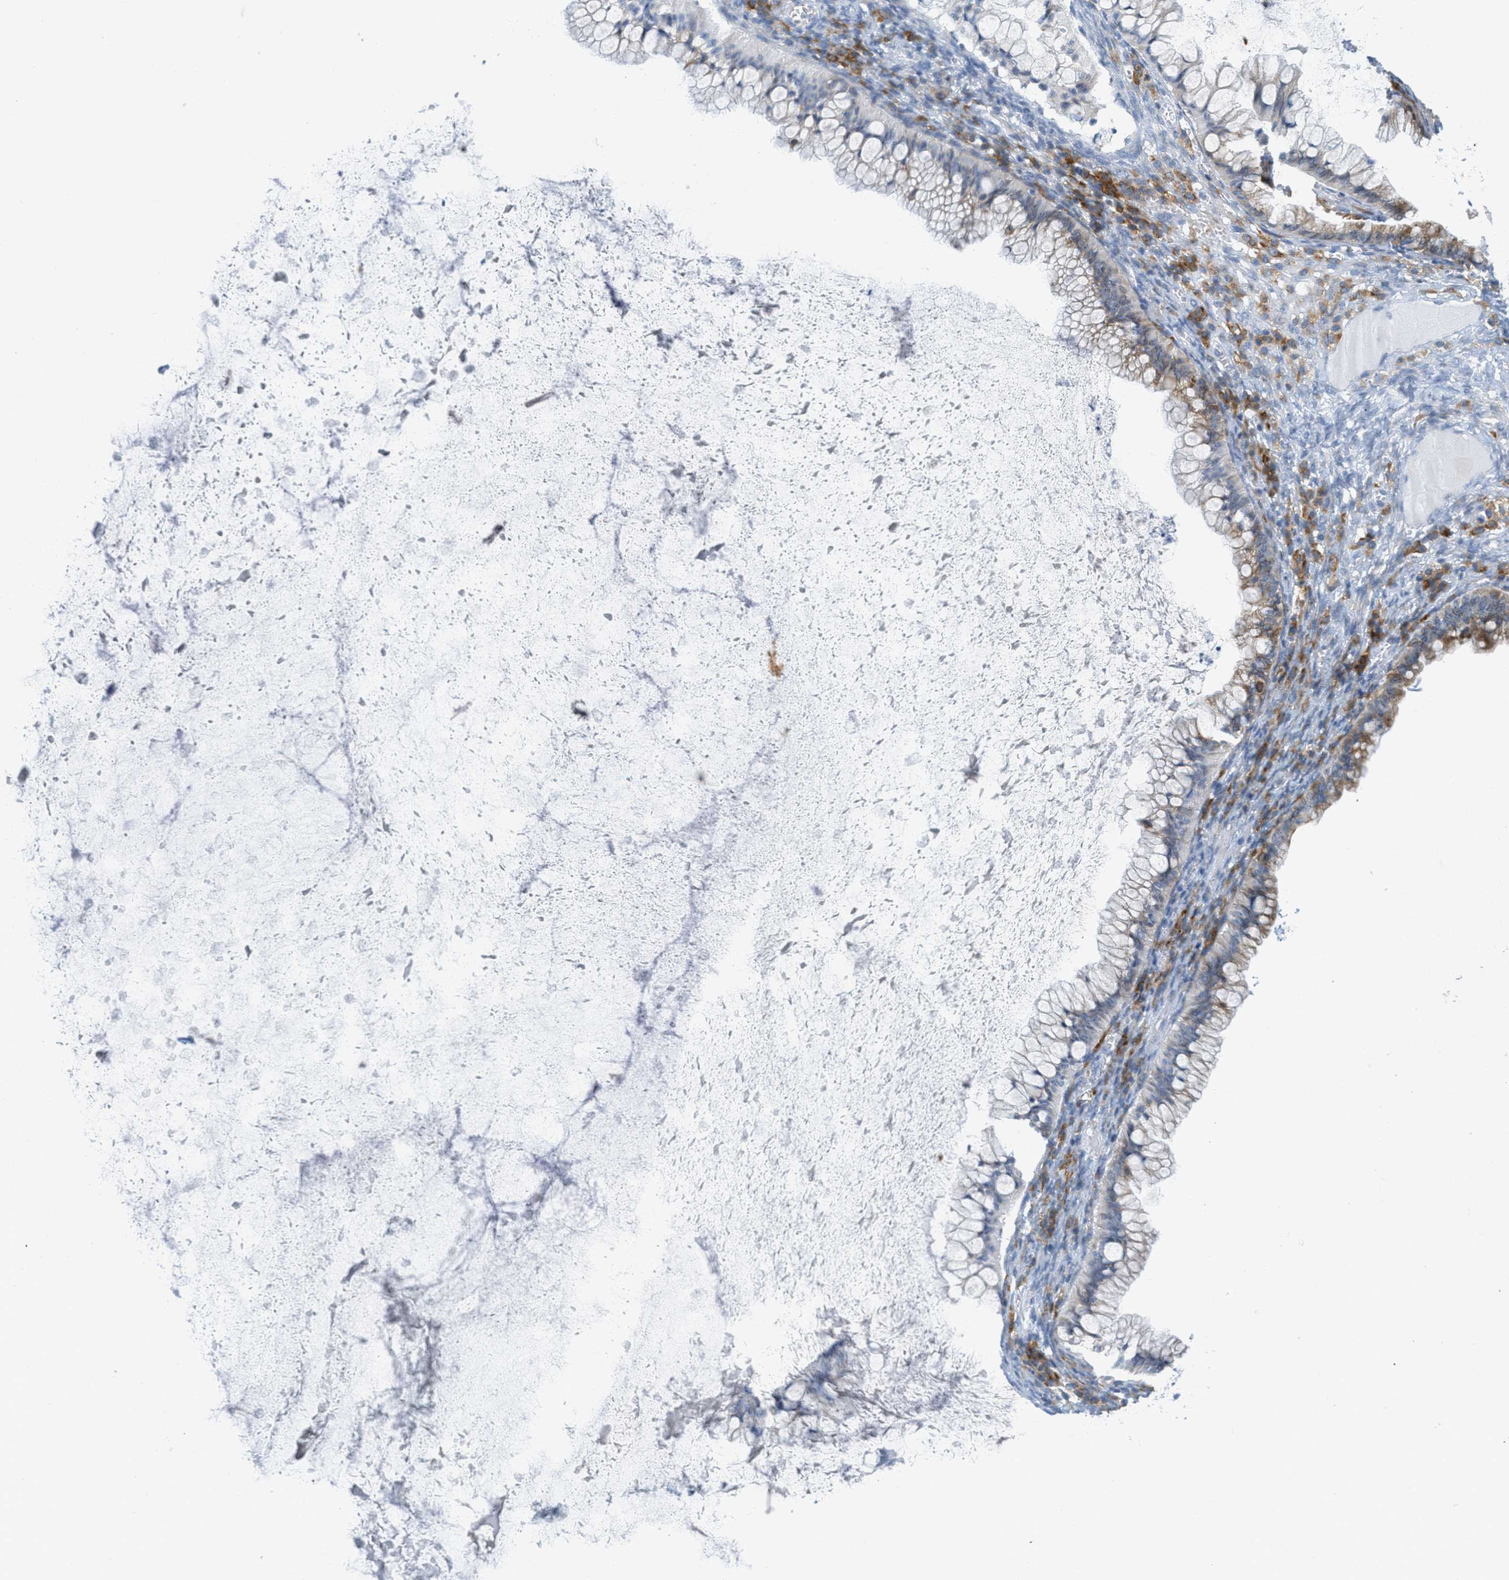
{"staining": {"intensity": "weak", "quantity": "<25%", "location": "cytoplasmic/membranous"}, "tissue": "ovarian cancer", "cell_type": "Tumor cells", "image_type": "cancer", "snomed": [{"axis": "morphology", "description": "Cystadenocarcinoma, mucinous, NOS"}, {"axis": "topography", "description": "Ovary"}], "caption": "Tumor cells are negative for brown protein staining in mucinous cystadenocarcinoma (ovarian). (DAB (3,3'-diaminobenzidine) immunohistochemistry (IHC), high magnification).", "gene": "TEX264", "patient": {"sex": "female", "age": 57}}